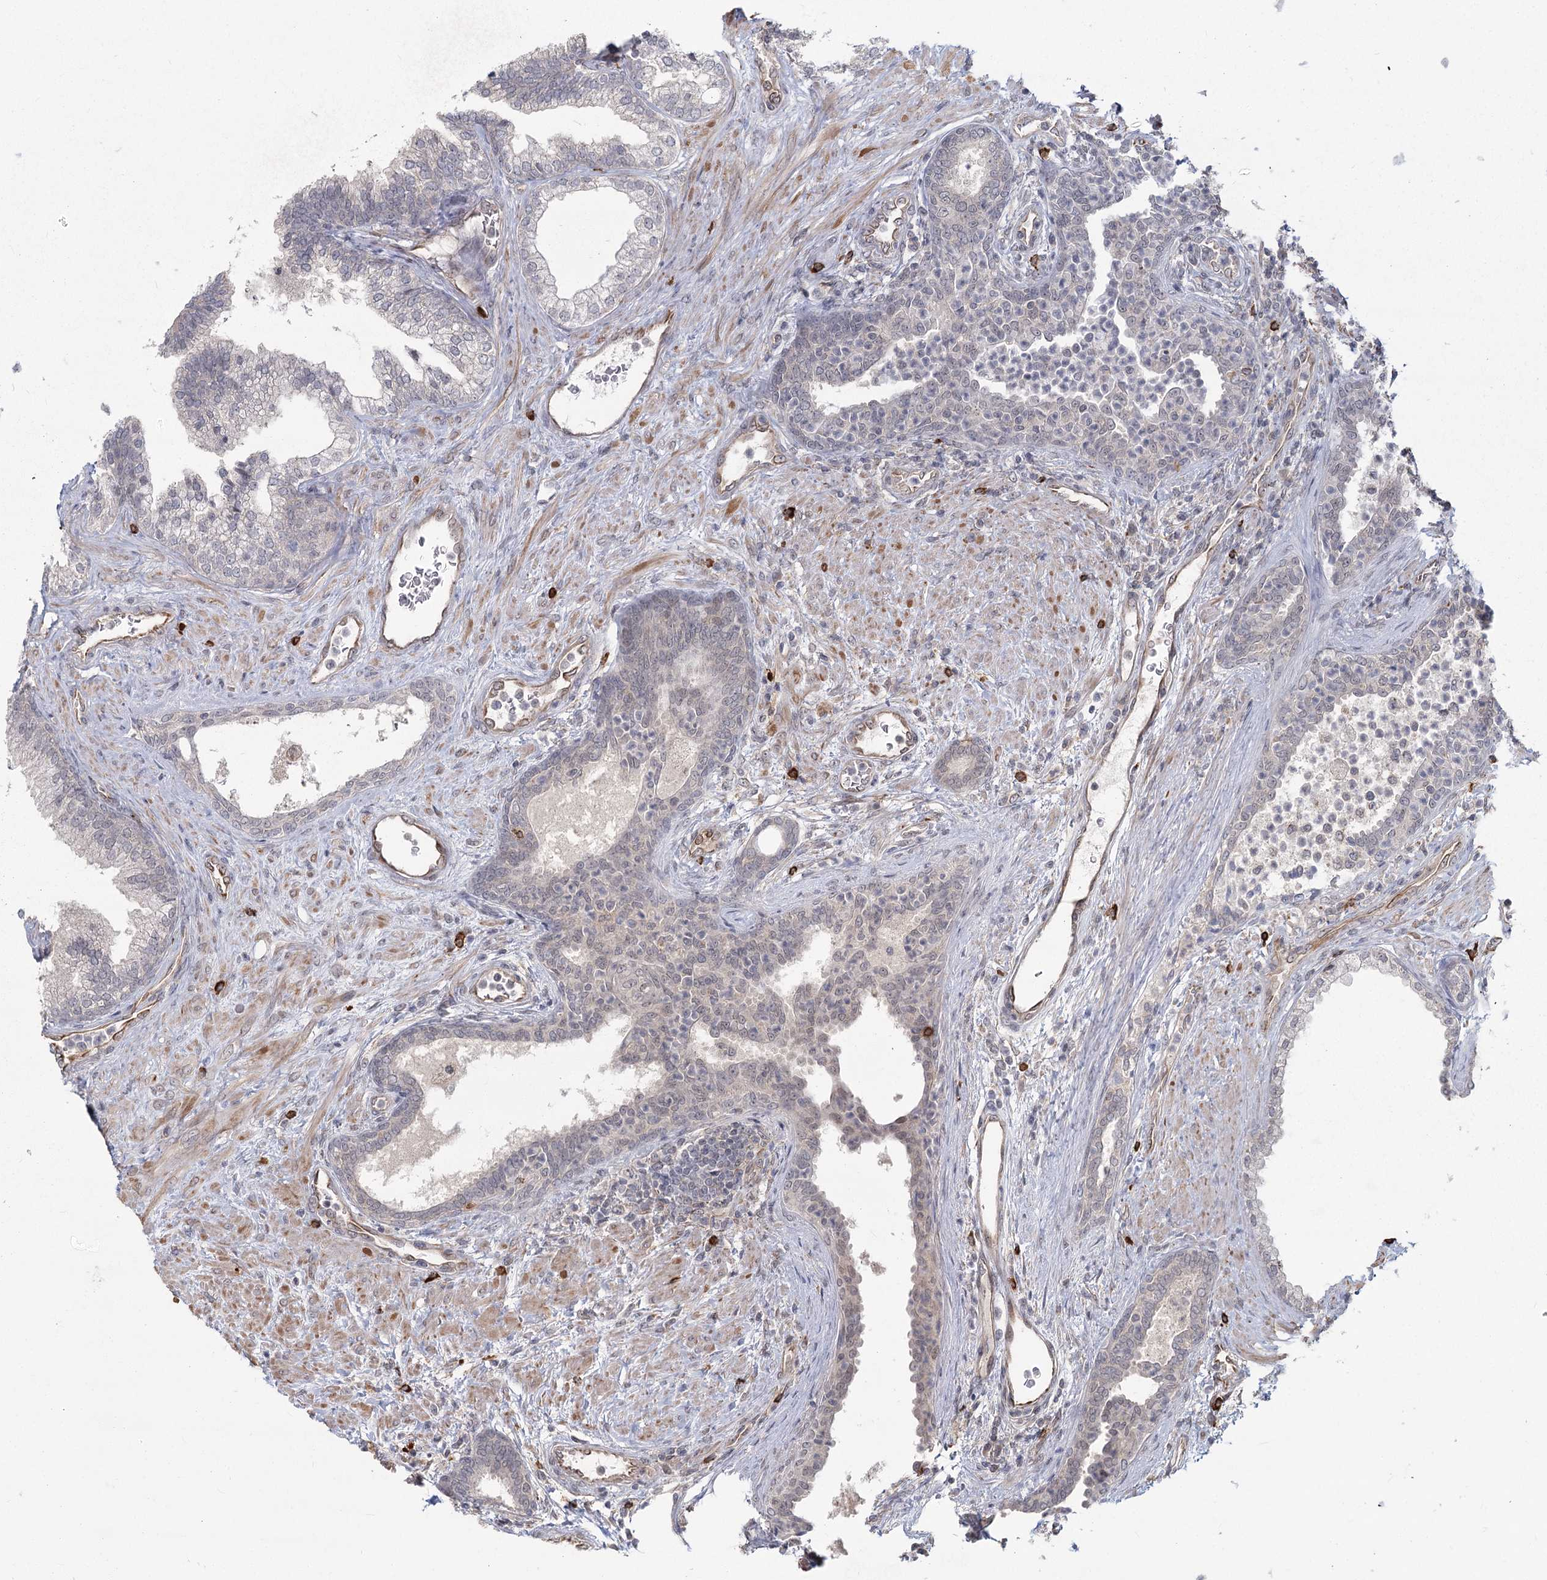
{"staining": {"intensity": "weak", "quantity": "<25%", "location": "nuclear"}, "tissue": "prostate", "cell_type": "Glandular cells", "image_type": "normal", "snomed": [{"axis": "morphology", "description": "Normal tissue, NOS"}, {"axis": "topography", "description": "Prostate"}], "caption": "Immunohistochemistry (IHC) image of normal human prostate stained for a protein (brown), which reveals no positivity in glandular cells. (DAB (3,3'-diaminobenzidine) immunohistochemistry (IHC), high magnification).", "gene": "AP2M1", "patient": {"sex": "male", "age": 76}}